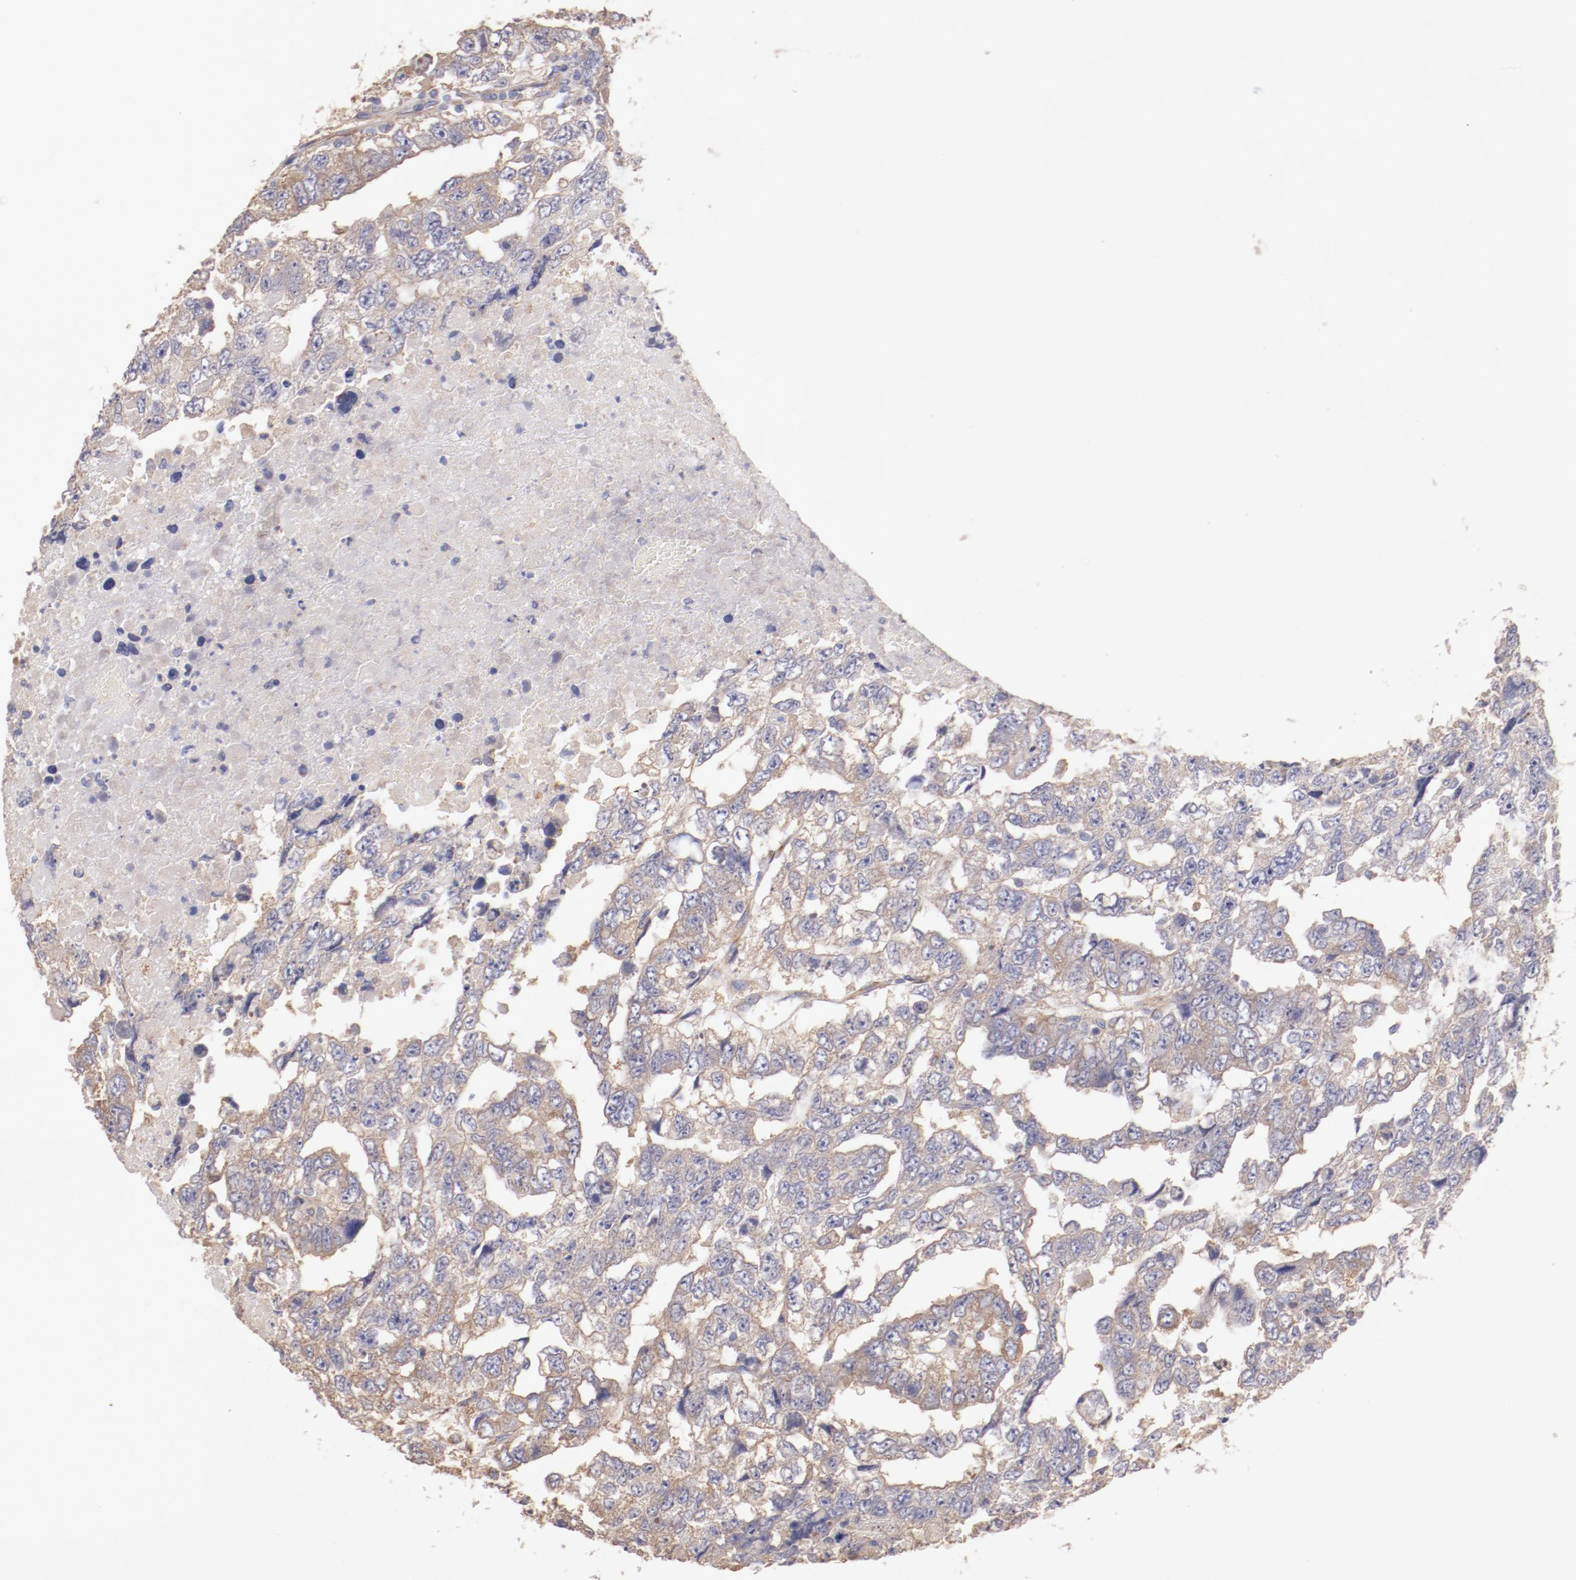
{"staining": {"intensity": "weak", "quantity": ">75%", "location": "cytoplasmic/membranous"}, "tissue": "testis cancer", "cell_type": "Tumor cells", "image_type": "cancer", "snomed": [{"axis": "morphology", "description": "Carcinoma, Embryonal, NOS"}, {"axis": "topography", "description": "Testis"}], "caption": "Protein expression by IHC reveals weak cytoplasmic/membranous staining in about >75% of tumor cells in testis cancer (embryonal carcinoma). The protein of interest is shown in brown color, while the nuclei are stained blue.", "gene": "ENTPD5", "patient": {"sex": "male", "age": 36}}